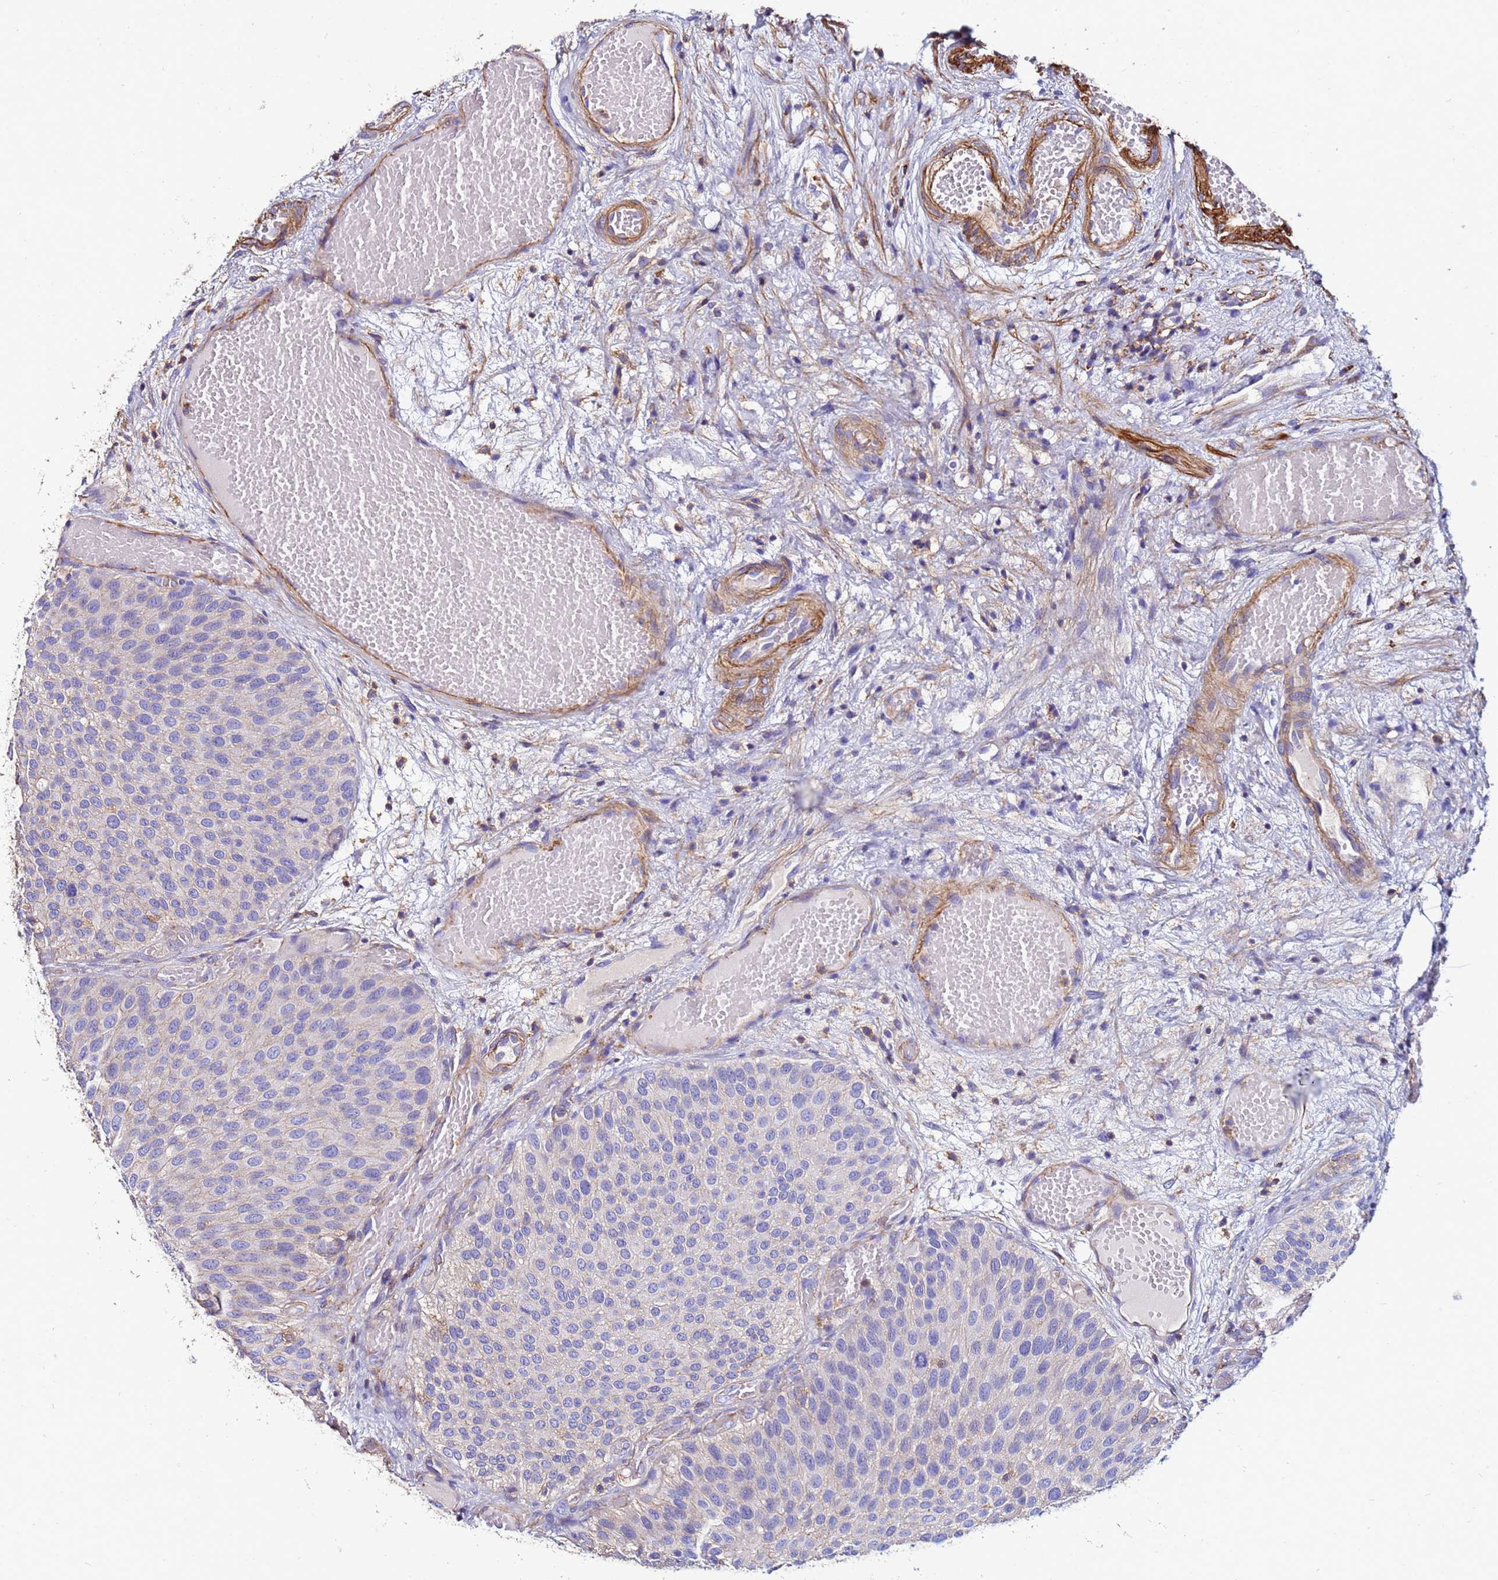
{"staining": {"intensity": "weak", "quantity": "<25%", "location": "cytoplasmic/membranous"}, "tissue": "urothelial cancer", "cell_type": "Tumor cells", "image_type": "cancer", "snomed": [{"axis": "morphology", "description": "Urothelial carcinoma, Low grade"}, {"axis": "topography", "description": "Urinary bladder"}], "caption": "A histopathology image of human urothelial cancer is negative for staining in tumor cells.", "gene": "ACTB", "patient": {"sex": "male", "age": 89}}